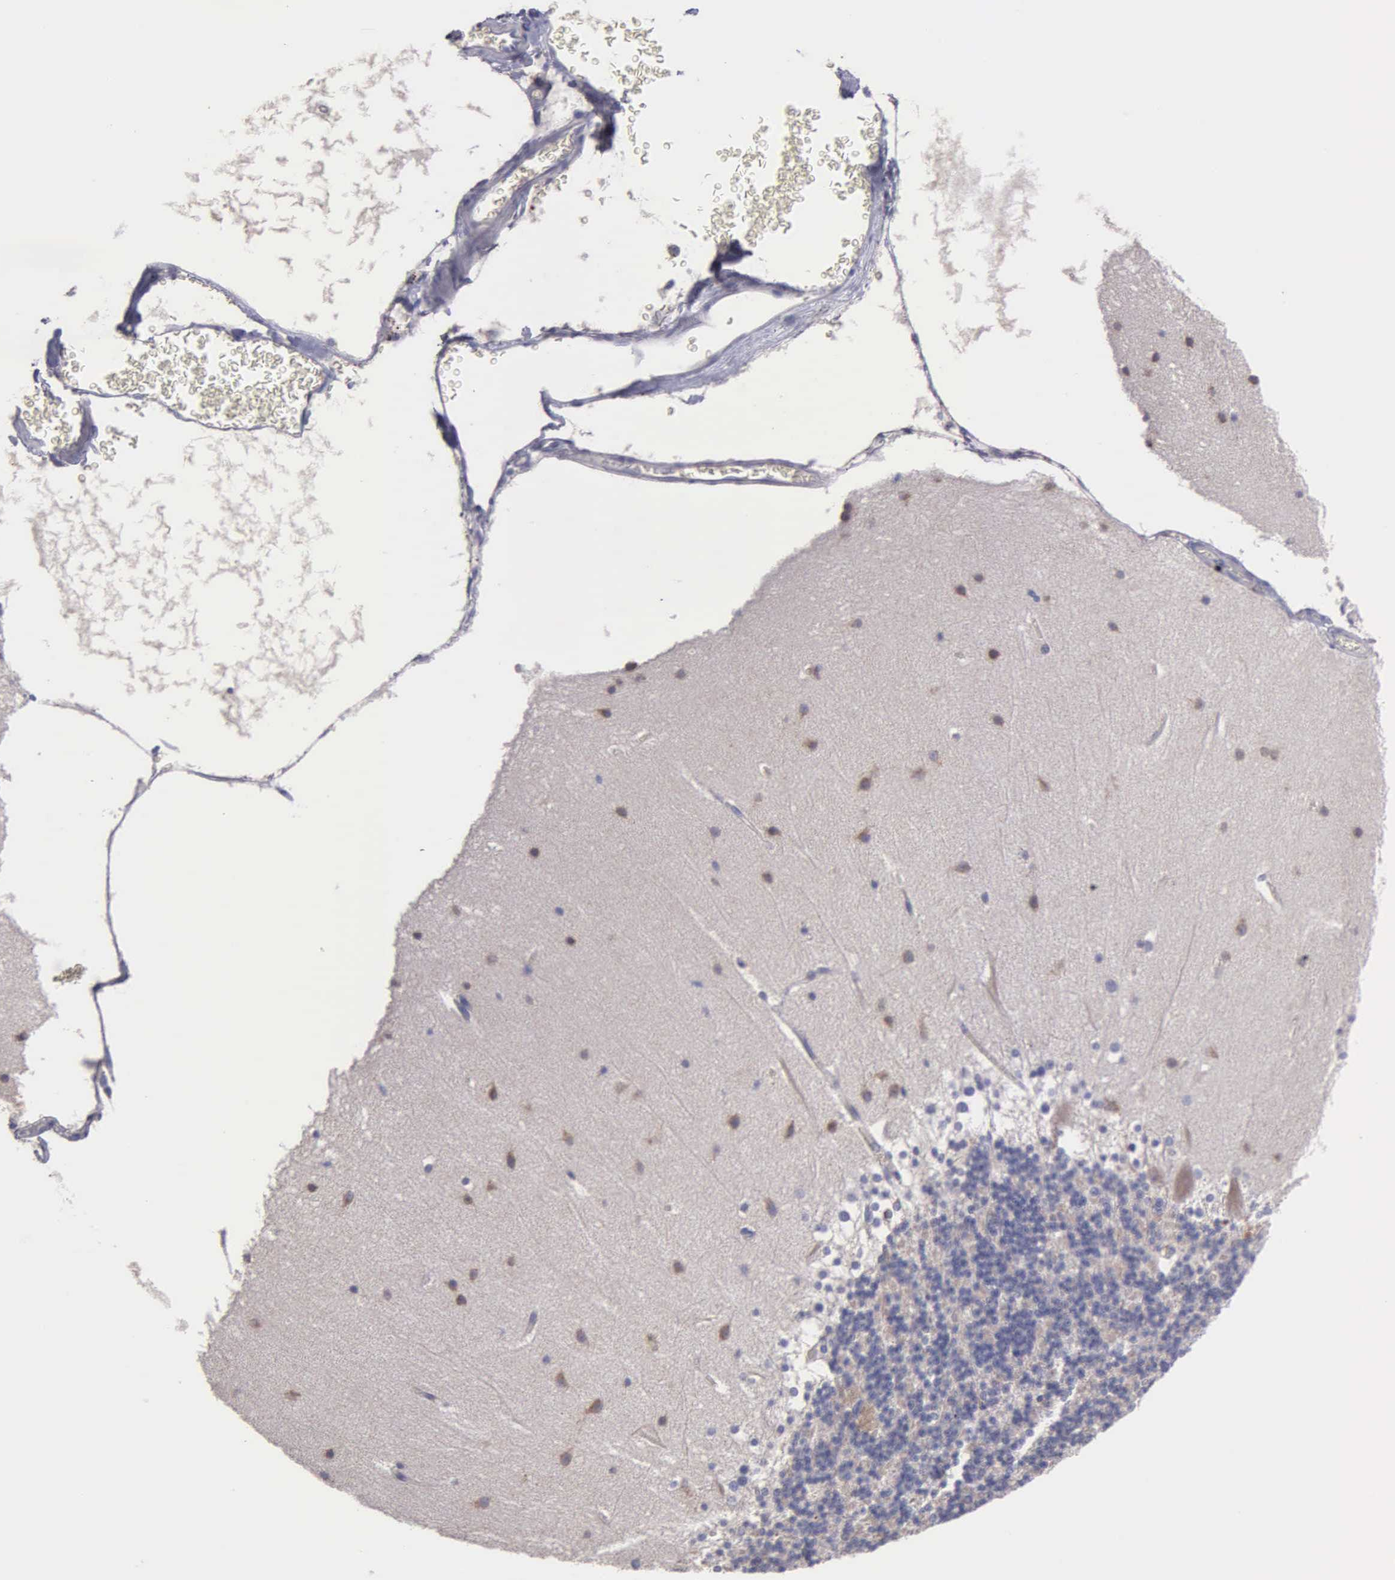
{"staining": {"intensity": "moderate", "quantity": "25%-75%", "location": "cytoplasmic/membranous"}, "tissue": "cerebellum", "cell_type": "Cells in granular layer", "image_type": "normal", "snomed": [{"axis": "morphology", "description": "Normal tissue, NOS"}, {"axis": "topography", "description": "Cerebellum"}], "caption": "High-magnification brightfield microscopy of benign cerebellum stained with DAB (brown) and counterstained with hematoxylin (blue). cells in granular layer exhibit moderate cytoplasmic/membranous expression is seen in about25%-75% of cells.", "gene": "APP", "patient": {"sex": "female", "age": 19}}